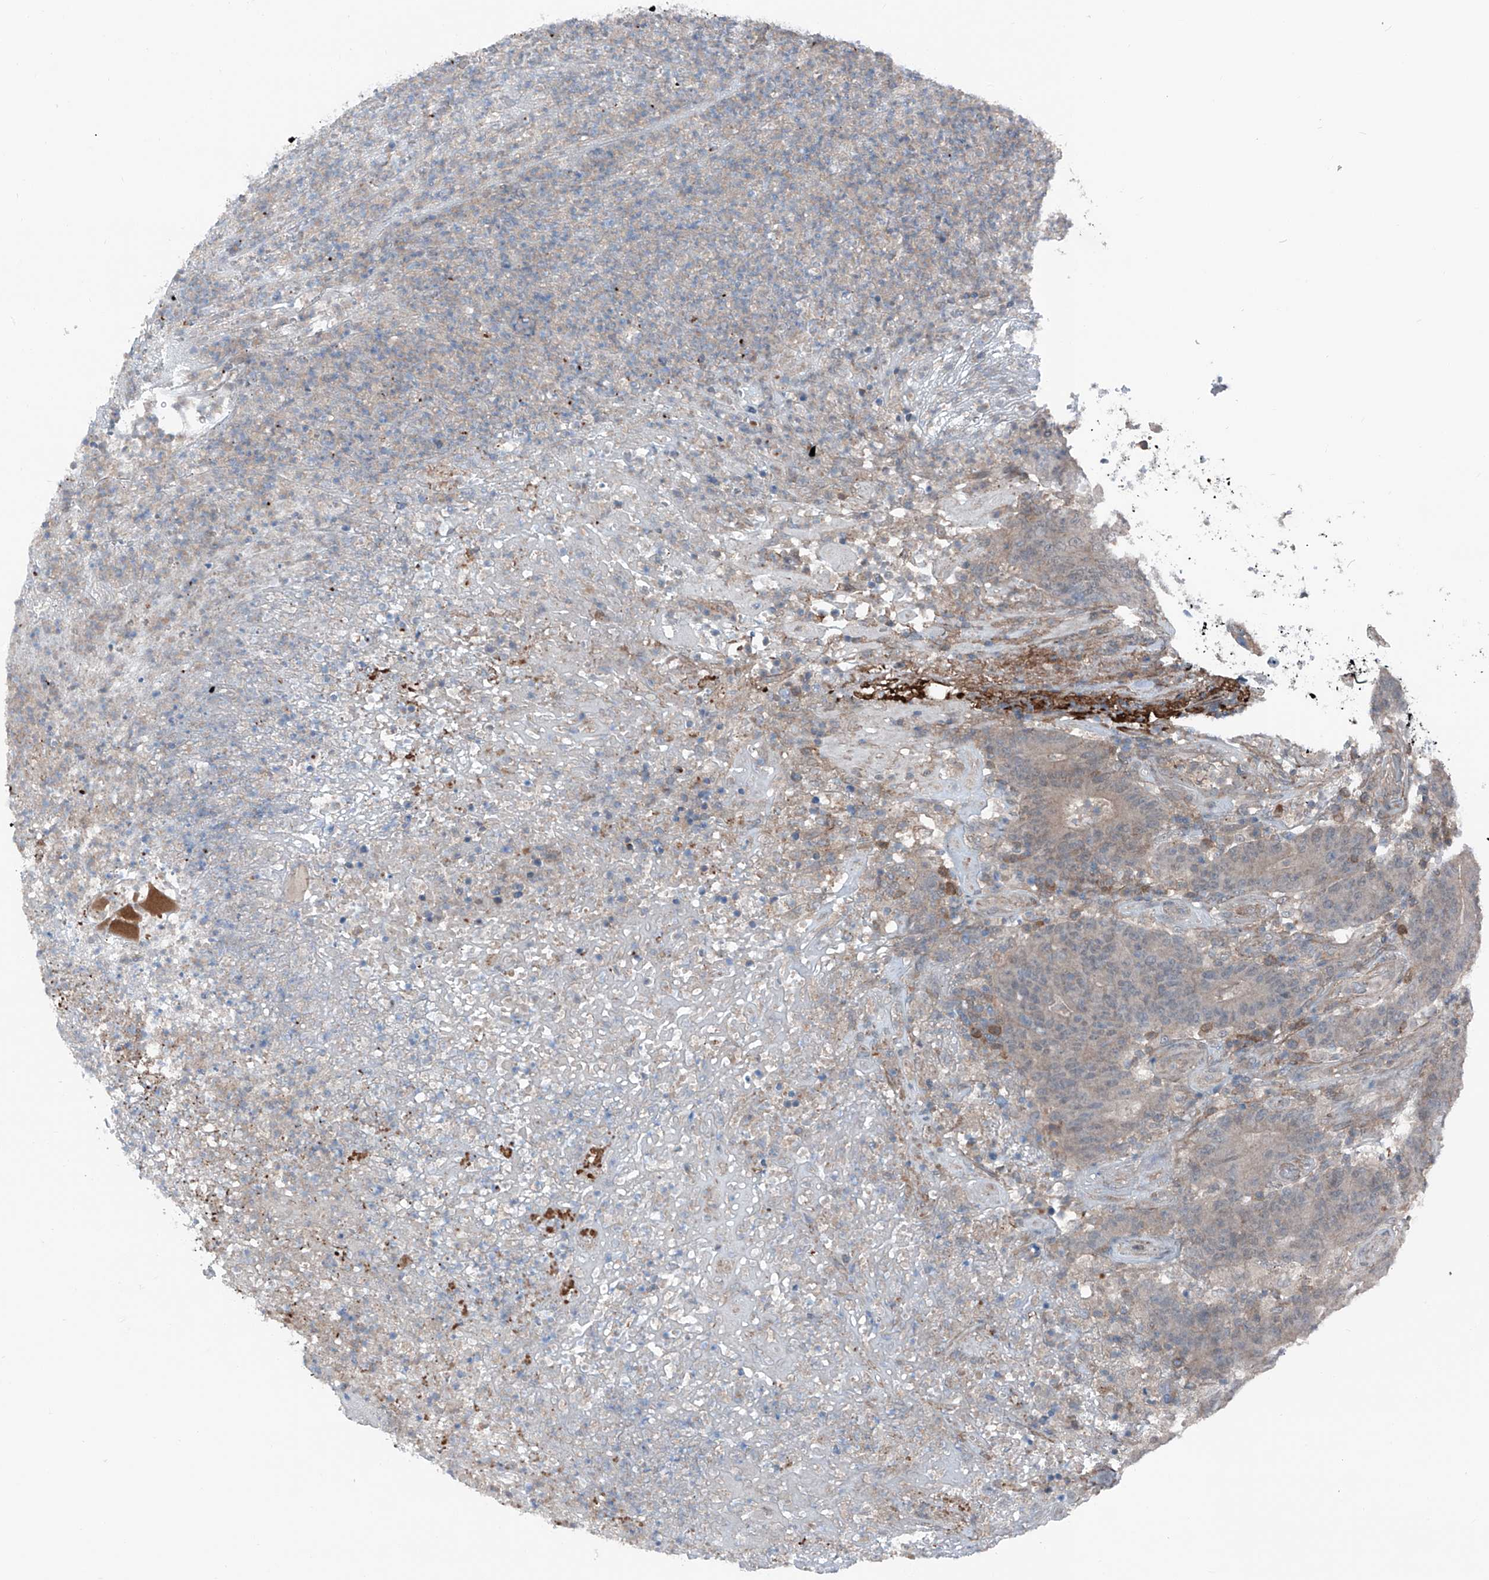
{"staining": {"intensity": "weak", "quantity": "<25%", "location": "cytoplasmic/membranous"}, "tissue": "colorectal cancer", "cell_type": "Tumor cells", "image_type": "cancer", "snomed": [{"axis": "morphology", "description": "Normal tissue, NOS"}, {"axis": "morphology", "description": "Adenocarcinoma, NOS"}, {"axis": "topography", "description": "Colon"}], "caption": "Immunohistochemistry of human adenocarcinoma (colorectal) demonstrates no positivity in tumor cells.", "gene": "HSPB11", "patient": {"sex": "female", "age": 75}}